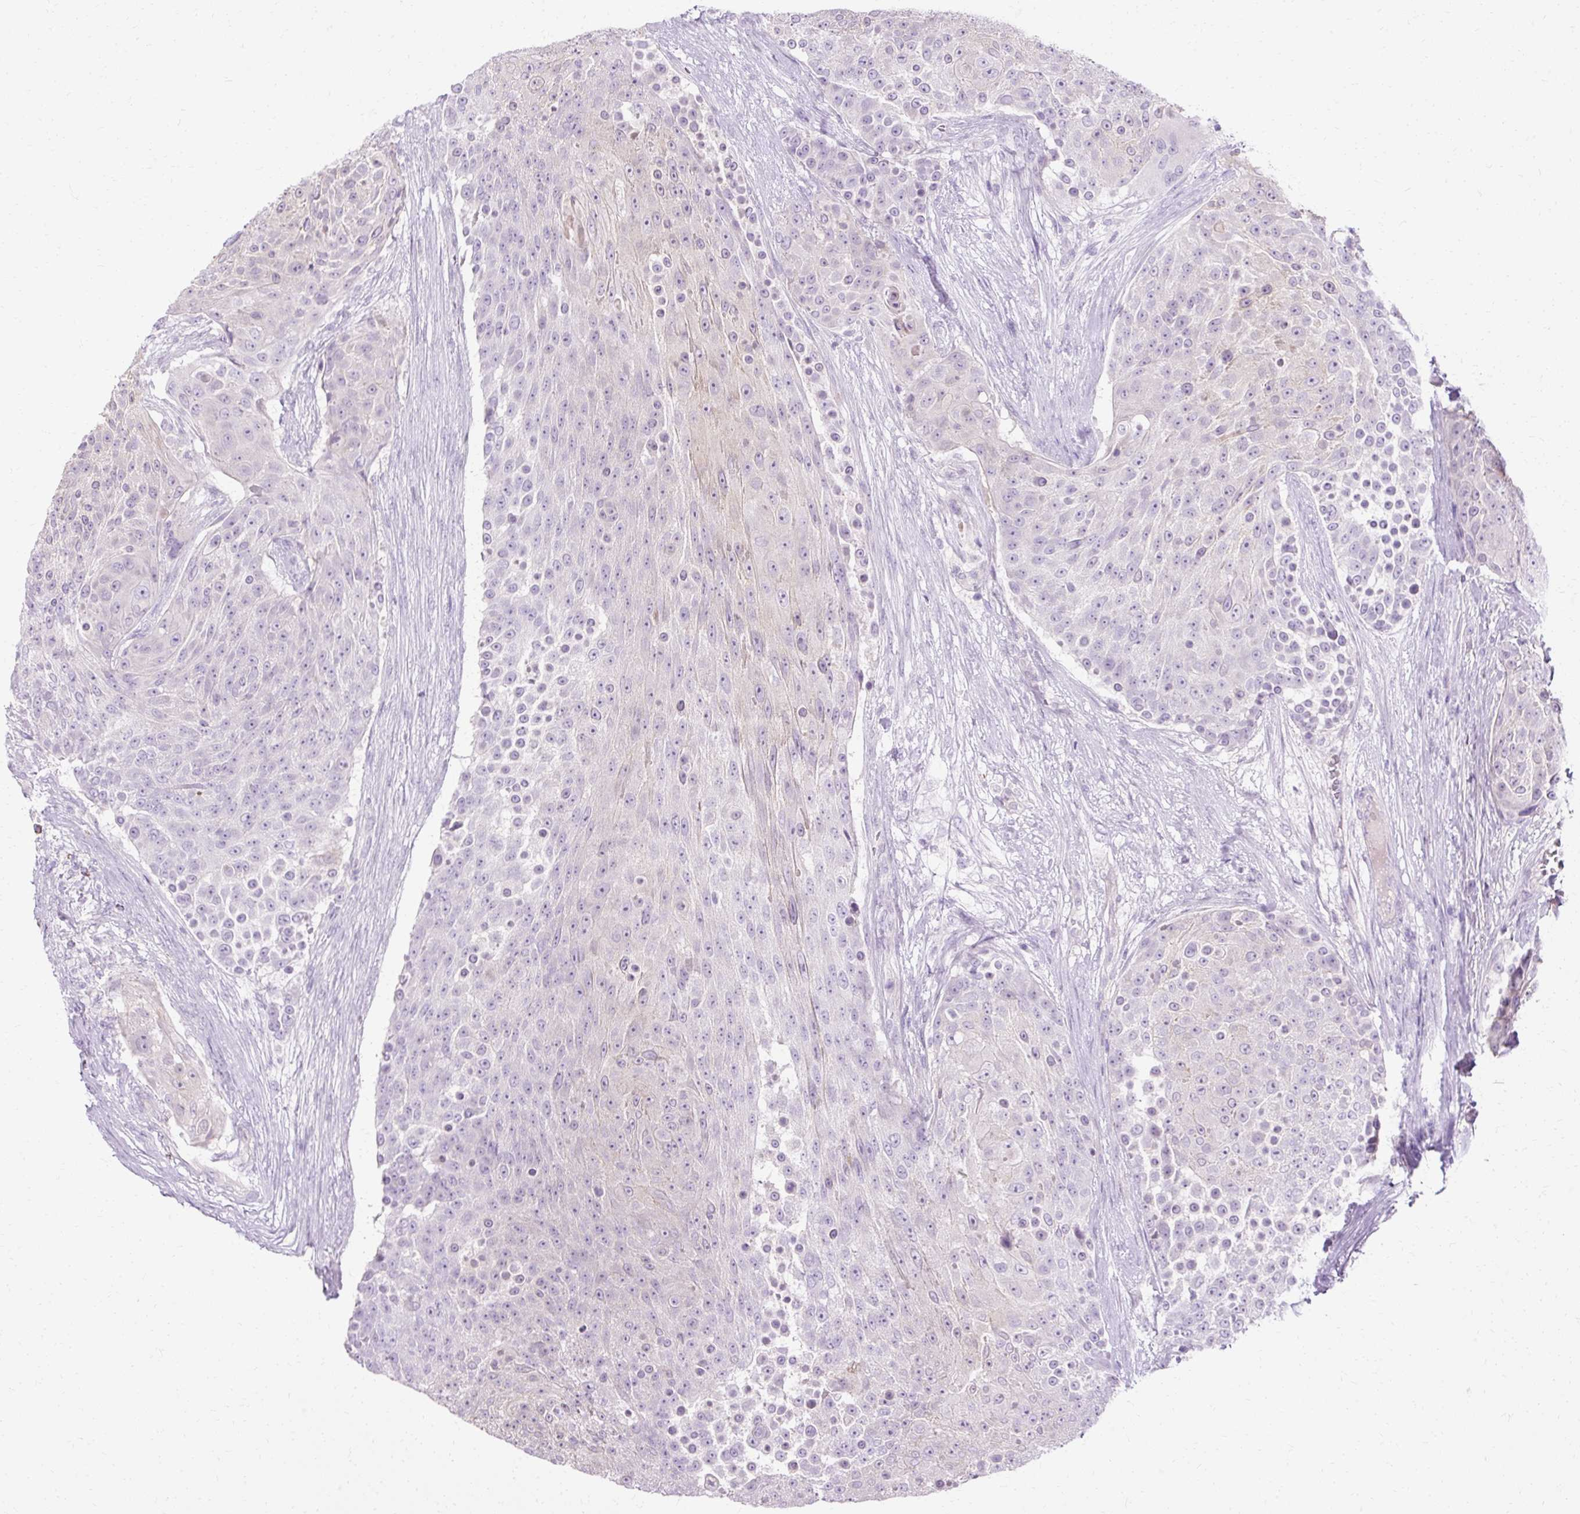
{"staining": {"intensity": "negative", "quantity": "none", "location": "none"}, "tissue": "urothelial cancer", "cell_type": "Tumor cells", "image_type": "cancer", "snomed": [{"axis": "morphology", "description": "Urothelial carcinoma, High grade"}, {"axis": "topography", "description": "Urinary bladder"}], "caption": "Immunohistochemical staining of human urothelial cancer displays no significant staining in tumor cells. Brightfield microscopy of IHC stained with DAB (3,3'-diaminobenzidine) (brown) and hematoxylin (blue), captured at high magnification.", "gene": "HSD11B1", "patient": {"sex": "female", "age": 63}}